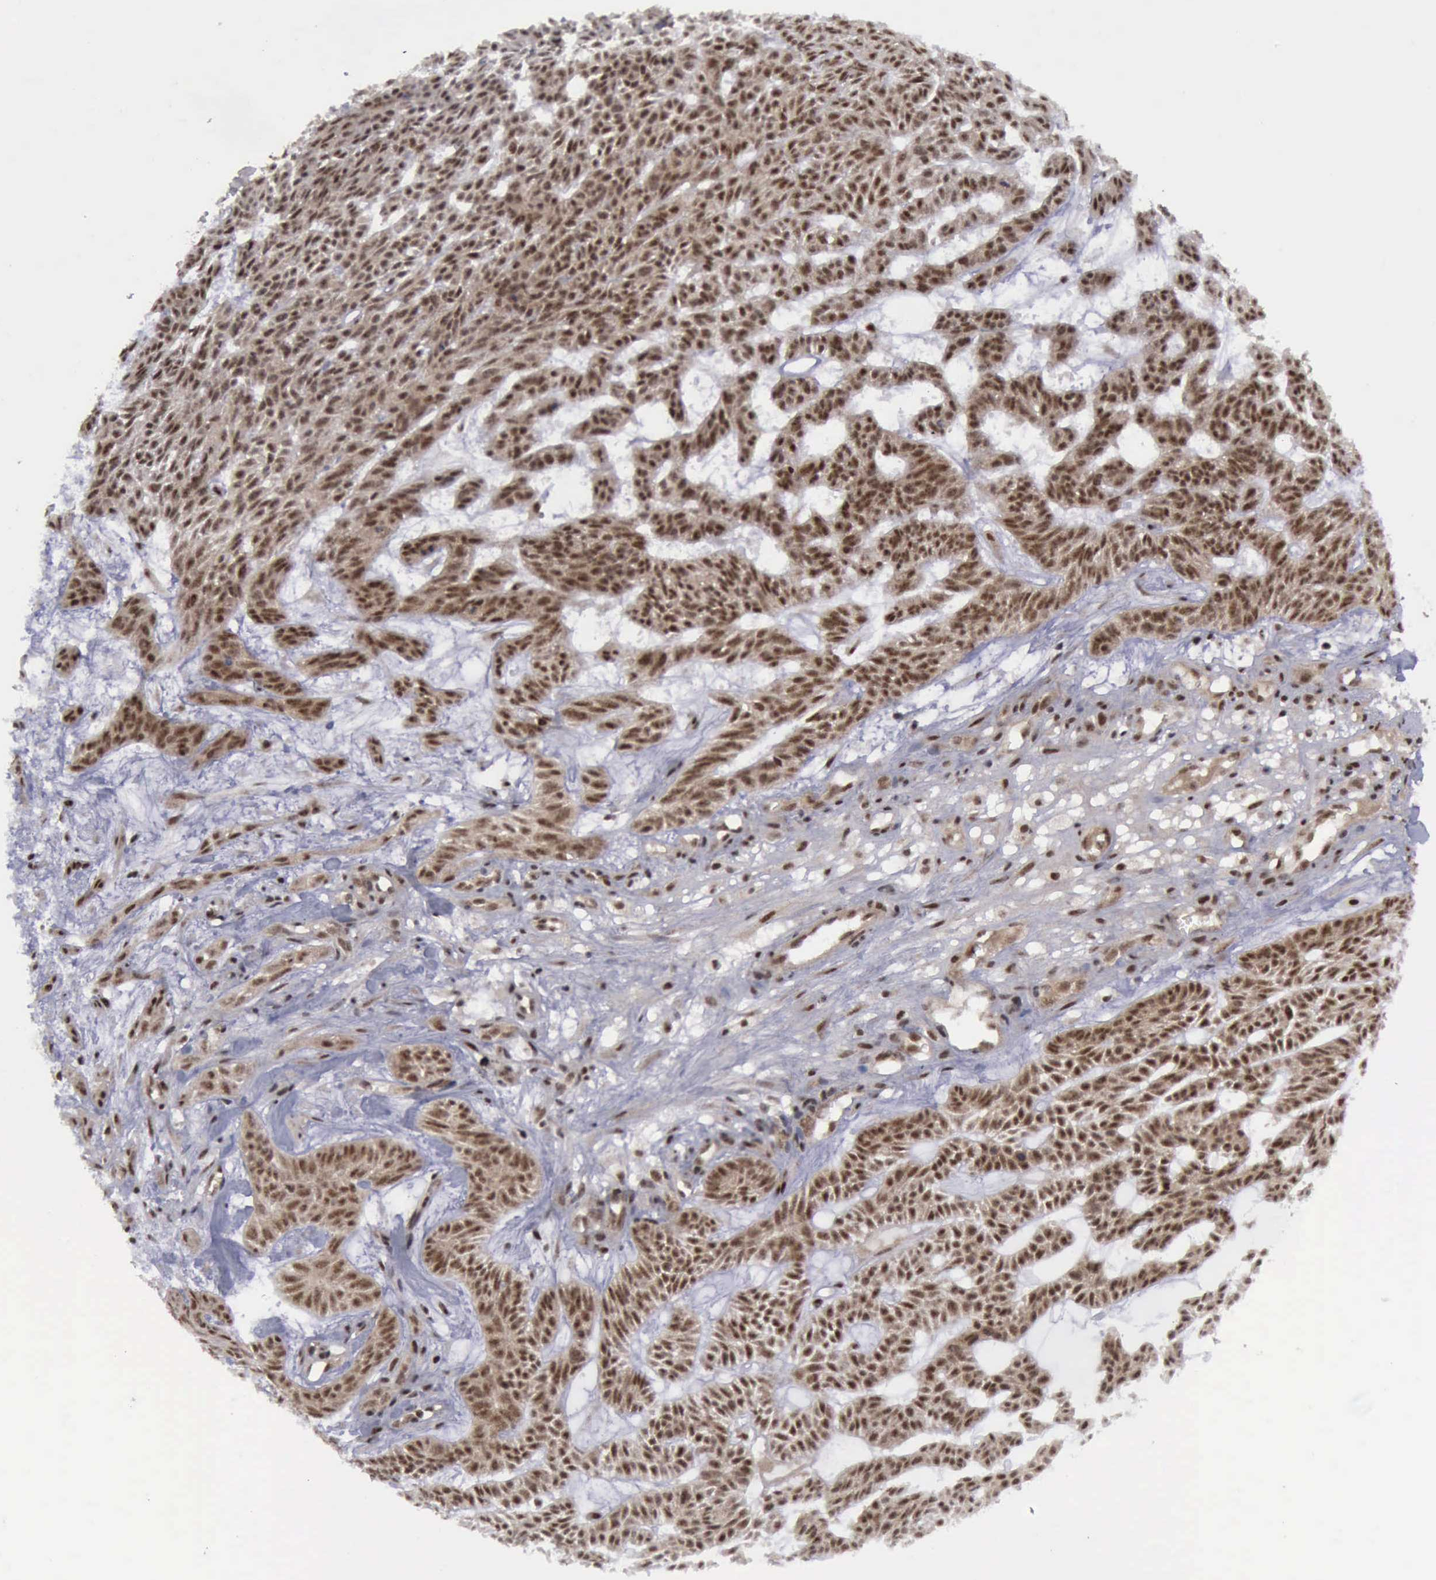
{"staining": {"intensity": "strong", "quantity": ">75%", "location": "cytoplasmic/membranous,nuclear"}, "tissue": "skin cancer", "cell_type": "Tumor cells", "image_type": "cancer", "snomed": [{"axis": "morphology", "description": "Basal cell carcinoma"}, {"axis": "topography", "description": "Skin"}], "caption": "Basal cell carcinoma (skin) stained for a protein displays strong cytoplasmic/membranous and nuclear positivity in tumor cells.", "gene": "ATM", "patient": {"sex": "male", "age": 75}}